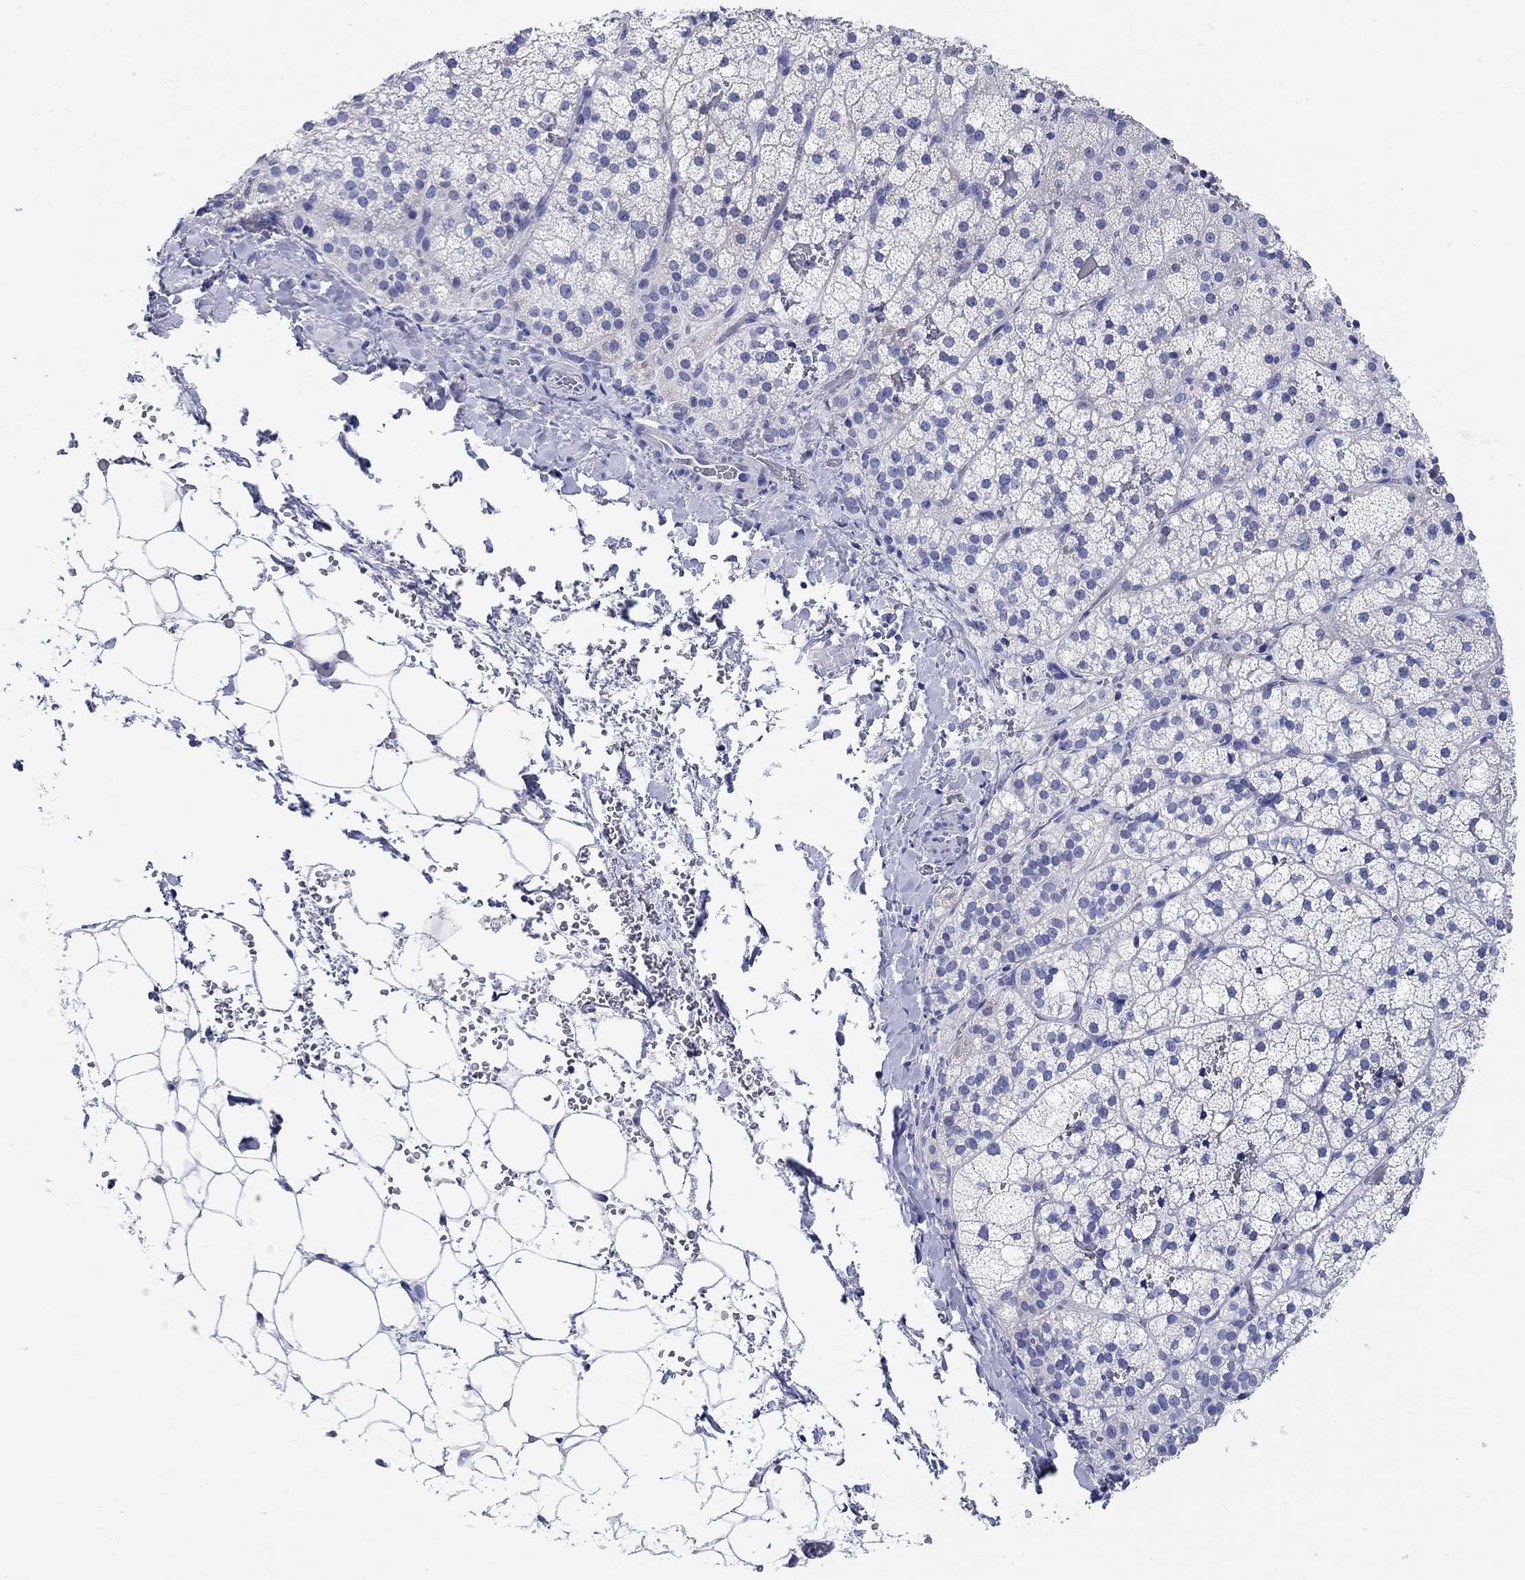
{"staining": {"intensity": "moderate", "quantity": "<25%", "location": "cytoplasmic/membranous"}, "tissue": "adrenal gland", "cell_type": "Glandular cells", "image_type": "normal", "snomed": [{"axis": "morphology", "description": "Normal tissue, NOS"}, {"axis": "topography", "description": "Adrenal gland"}], "caption": "Approximately <25% of glandular cells in unremarkable adrenal gland display moderate cytoplasmic/membranous protein staining as visualized by brown immunohistochemical staining.", "gene": "RD3L", "patient": {"sex": "male", "age": 53}}